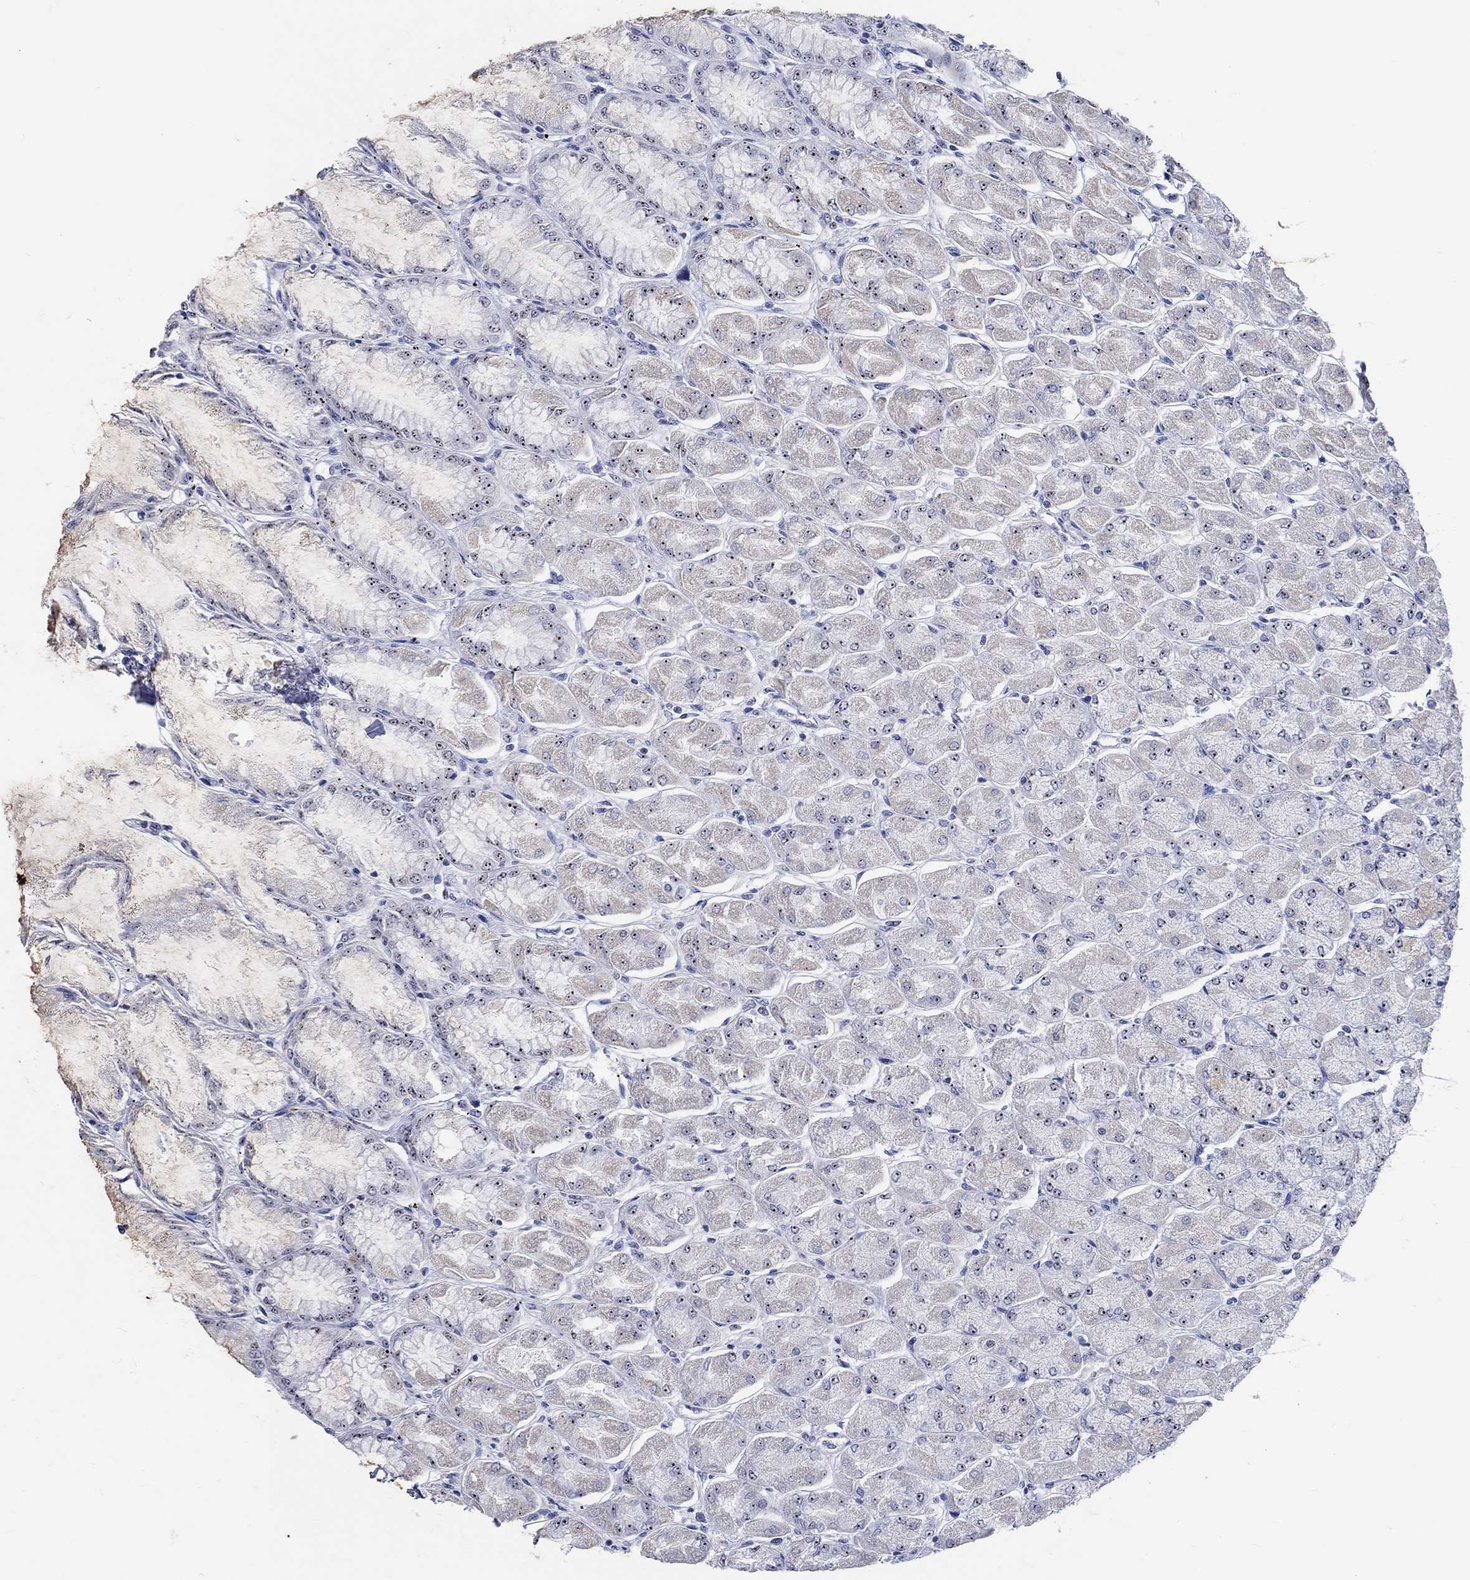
{"staining": {"intensity": "strong", "quantity": "25%-75%", "location": "nuclear"}, "tissue": "stomach", "cell_type": "Glandular cells", "image_type": "normal", "snomed": [{"axis": "morphology", "description": "Normal tissue, NOS"}, {"axis": "topography", "description": "Stomach, upper"}], "caption": "Immunohistochemistry (IHC) (DAB (3,3'-diaminobenzidine)) staining of unremarkable stomach exhibits strong nuclear protein positivity in about 25%-75% of glandular cells. (Stains: DAB in brown, nuclei in blue, Microscopy: brightfield microscopy at high magnification).", "gene": "ZNF446", "patient": {"sex": "male", "age": 60}}